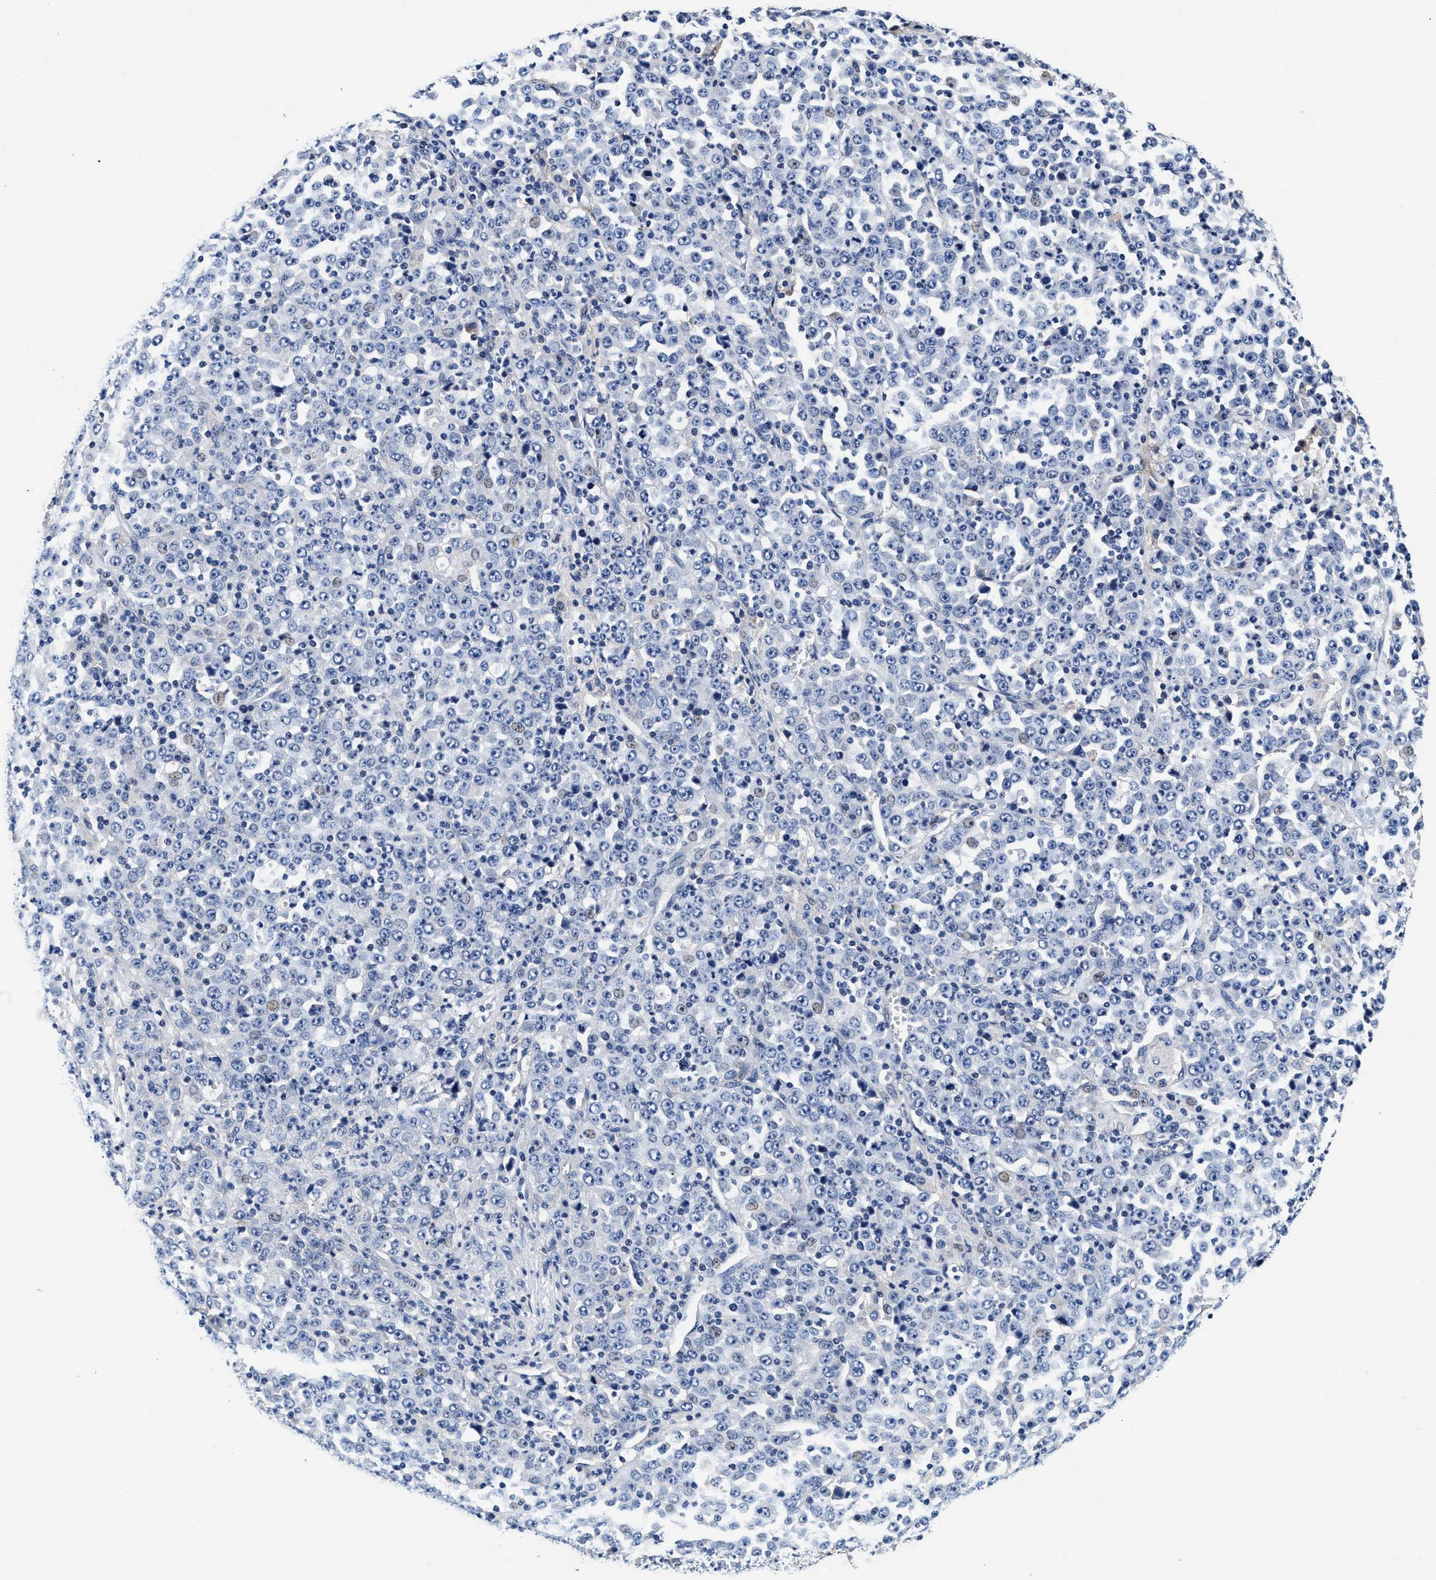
{"staining": {"intensity": "negative", "quantity": "none", "location": "none"}, "tissue": "stomach cancer", "cell_type": "Tumor cells", "image_type": "cancer", "snomed": [{"axis": "morphology", "description": "Normal tissue, NOS"}, {"axis": "morphology", "description": "Adenocarcinoma, NOS"}, {"axis": "topography", "description": "Stomach, upper"}, {"axis": "topography", "description": "Stomach"}], "caption": "Immunohistochemistry histopathology image of adenocarcinoma (stomach) stained for a protein (brown), which shows no staining in tumor cells.", "gene": "SLC8A1", "patient": {"sex": "male", "age": 59}}